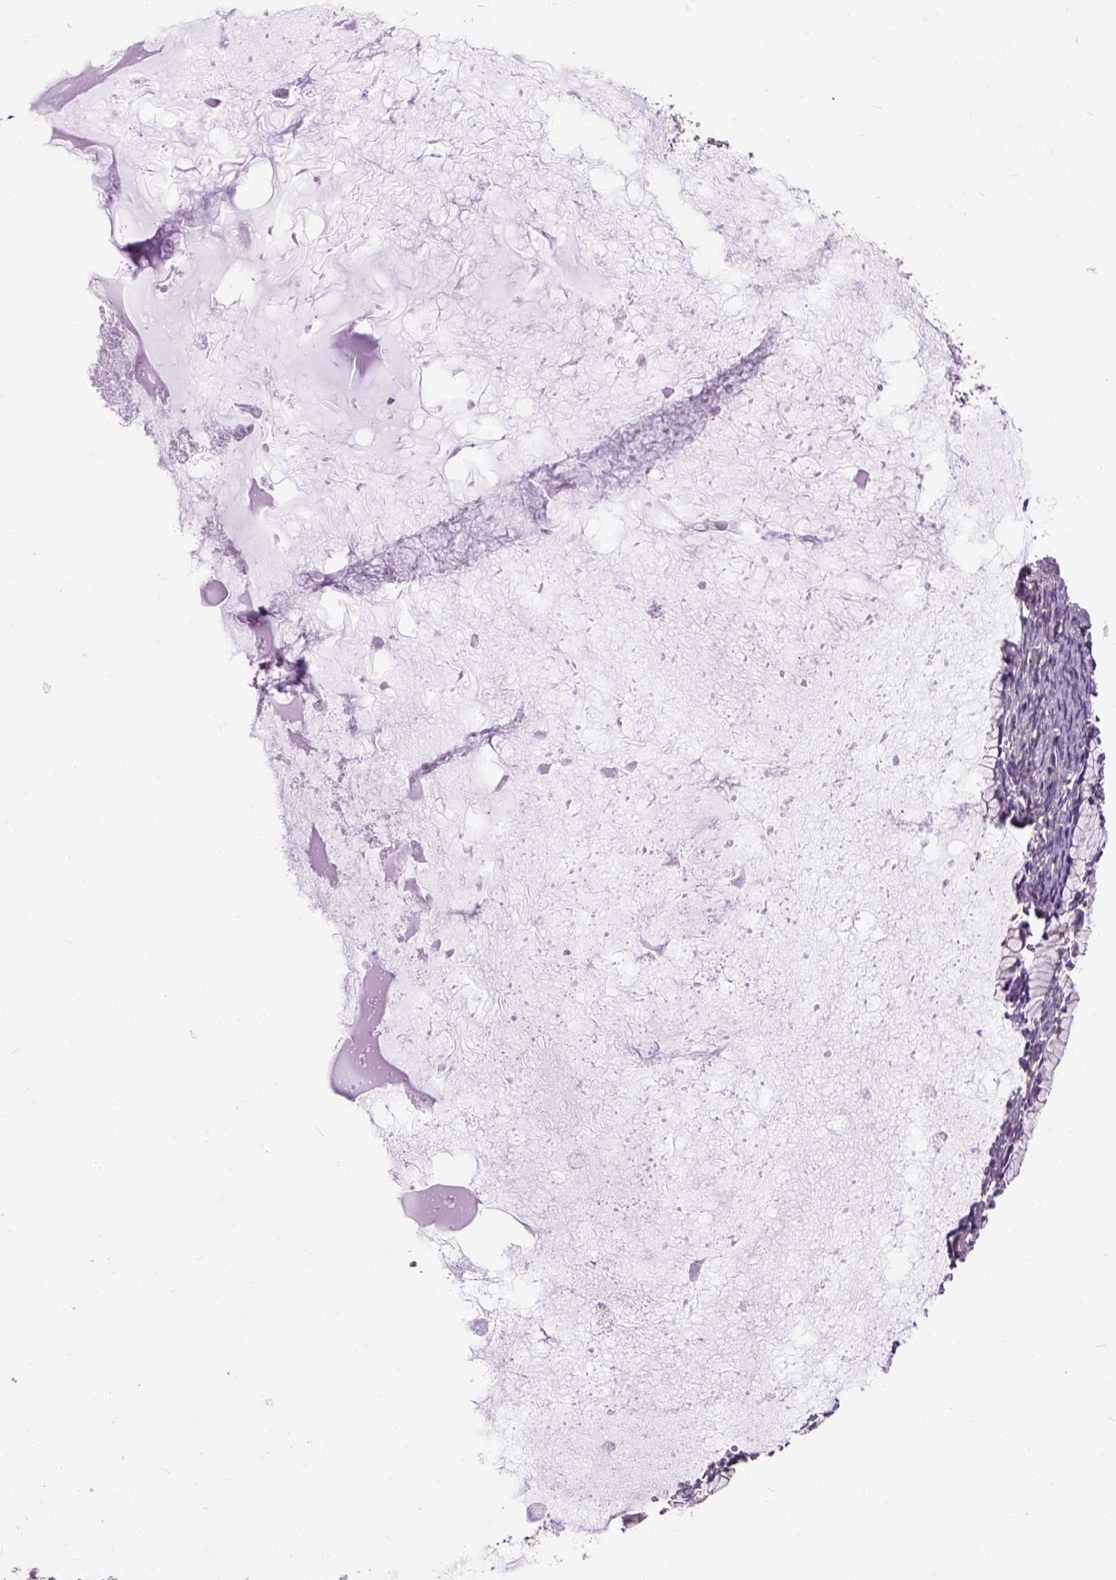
{"staining": {"intensity": "negative", "quantity": "none", "location": "none"}, "tissue": "ovarian cancer", "cell_type": "Tumor cells", "image_type": "cancer", "snomed": [{"axis": "morphology", "description": "Cystadenocarcinoma, mucinous, NOS"}, {"axis": "topography", "description": "Ovary"}], "caption": "Tumor cells show no significant protein expression in mucinous cystadenocarcinoma (ovarian).", "gene": "MAPT", "patient": {"sex": "female", "age": 41}}